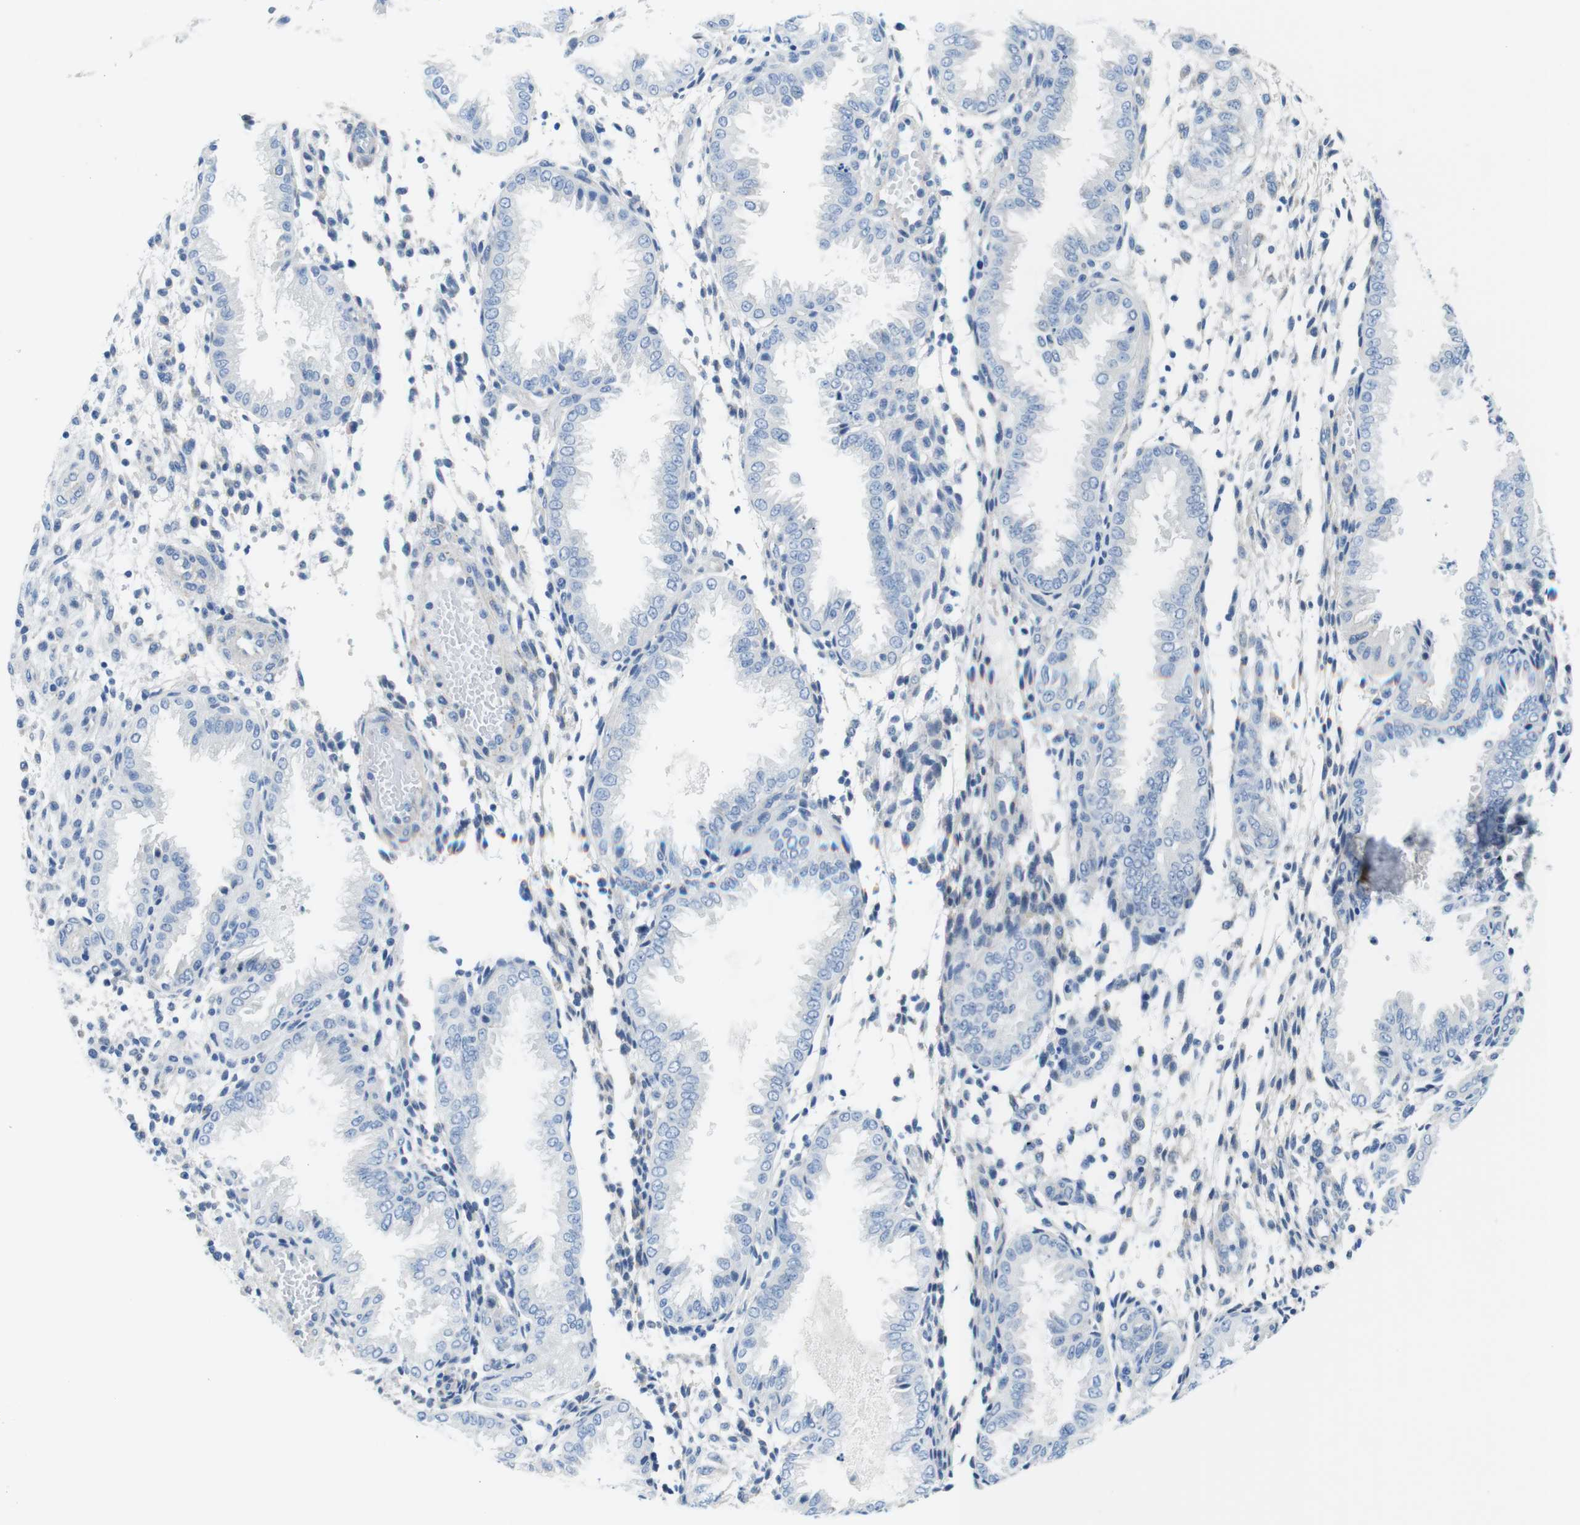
{"staining": {"intensity": "negative", "quantity": "none", "location": "none"}, "tissue": "endometrium", "cell_type": "Cells in endometrial stroma", "image_type": "normal", "snomed": [{"axis": "morphology", "description": "Normal tissue, NOS"}, {"axis": "topography", "description": "Endometrium"}], "caption": "Immunohistochemistry image of unremarkable endometrium: human endometrium stained with DAB displays no significant protein staining in cells in endometrial stroma. (DAB immunohistochemistry, high magnification).", "gene": "CDH8", "patient": {"sex": "female", "age": 33}}